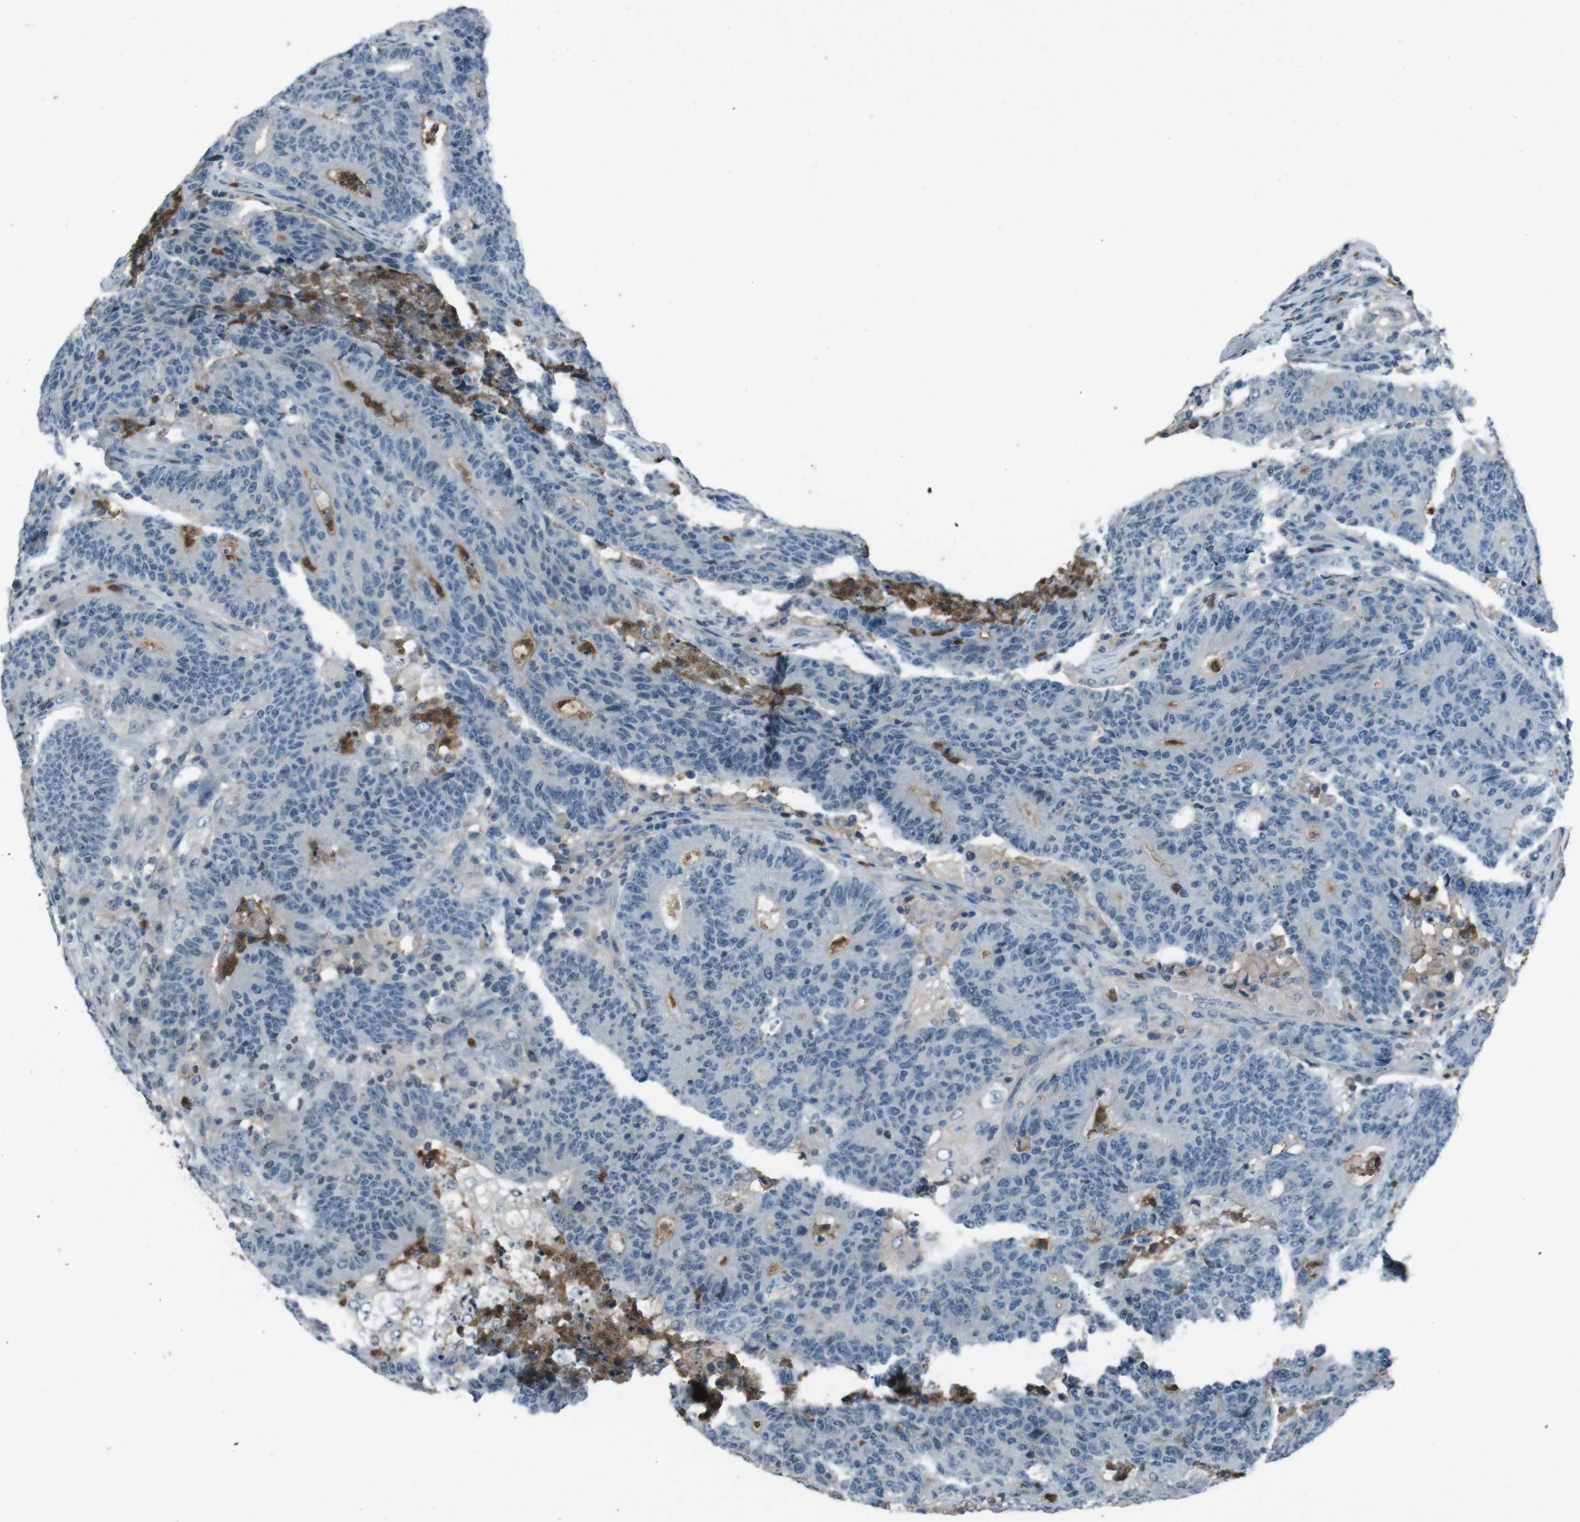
{"staining": {"intensity": "negative", "quantity": "none", "location": "none"}, "tissue": "colorectal cancer", "cell_type": "Tumor cells", "image_type": "cancer", "snomed": [{"axis": "morphology", "description": "Normal tissue, NOS"}, {"axis": "morphology", "description": "Adenocarcinoma, NOS"}, {"axis": "topography", "description": "Colon"}], "caption": "The immunohistochemistry (IHC) micrograph has no significant positivity in tumor cells of colorectal cancer (adenocarcinoma) tissue.", "gene": "UGT1A6", "patient": {"sex": "female", "age": 75}}